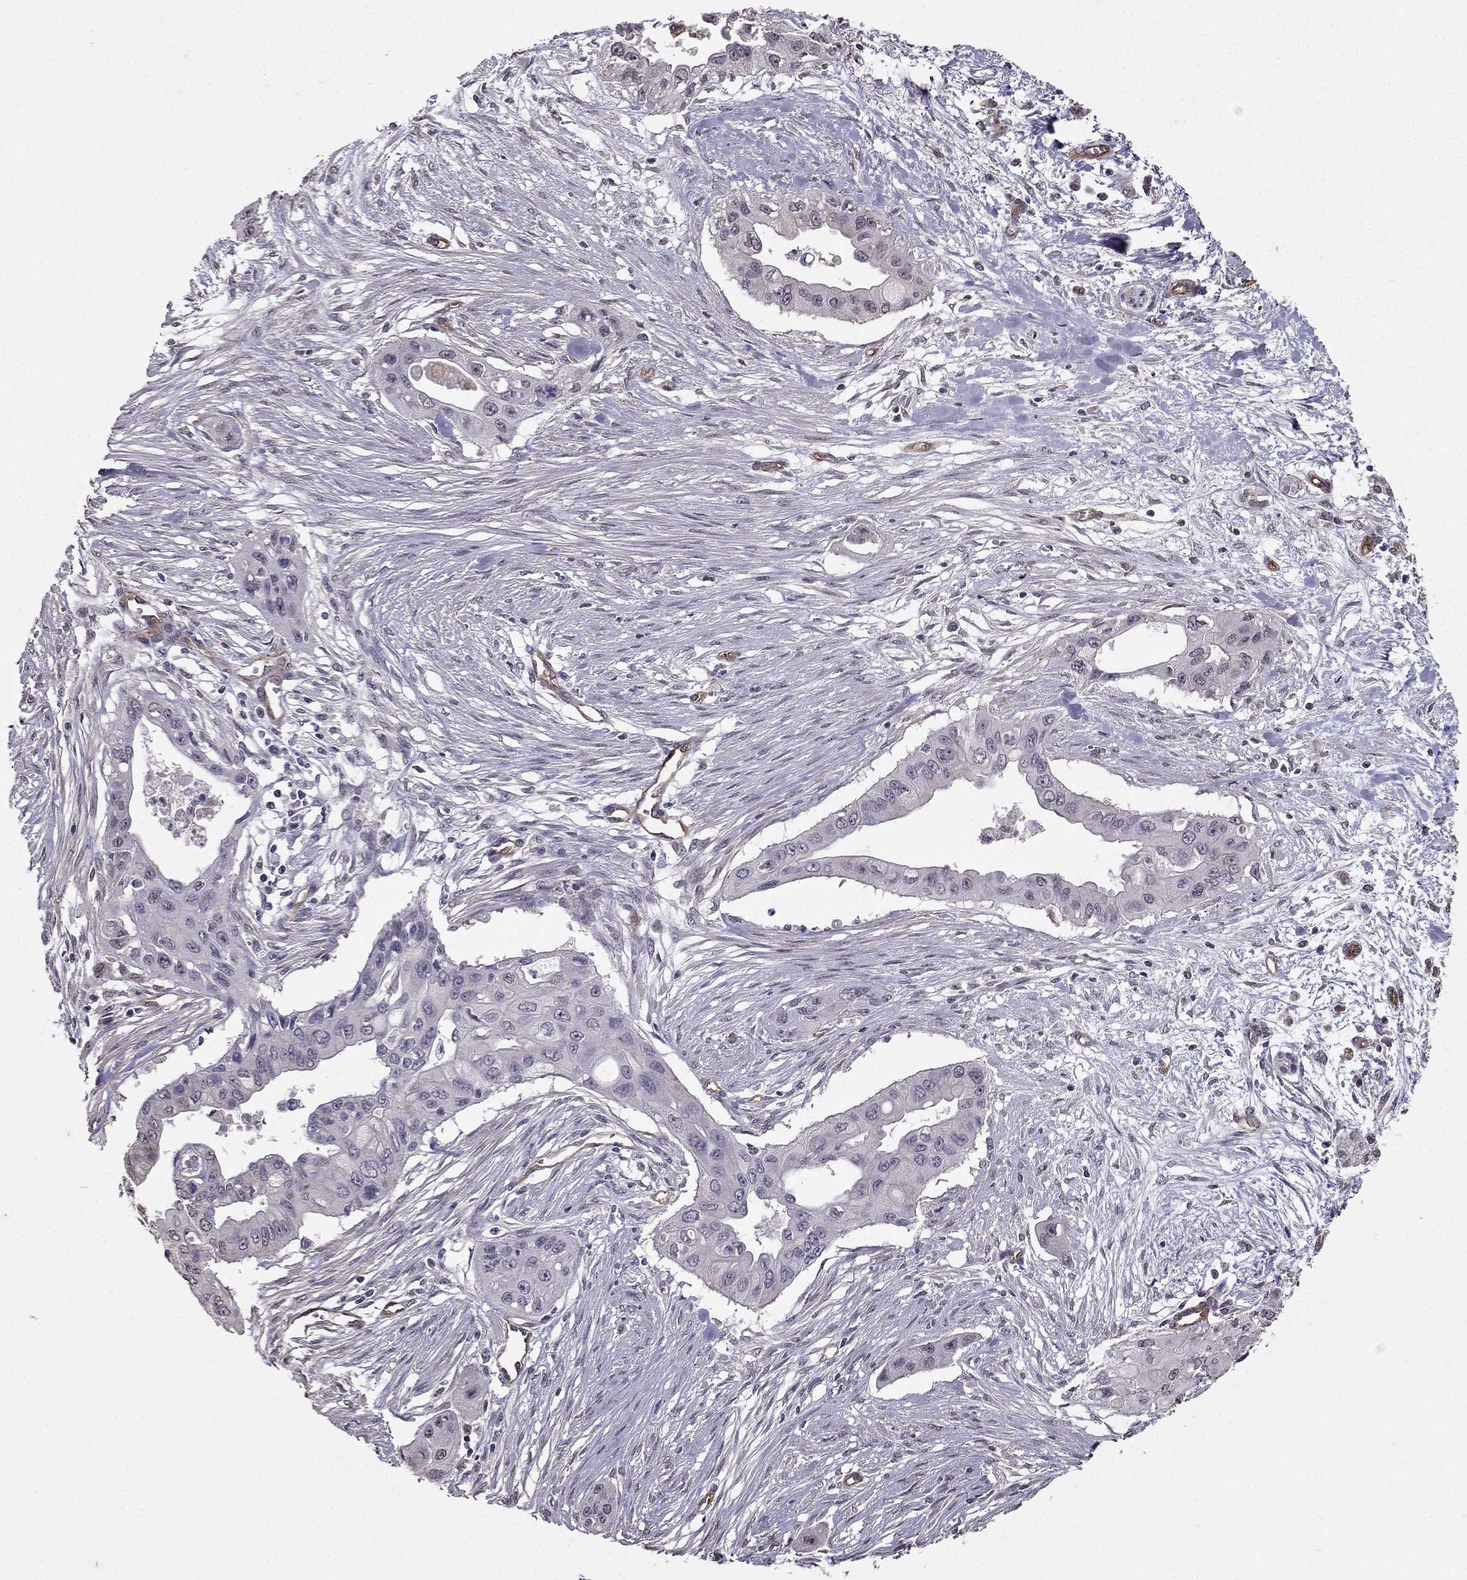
{"staining": {"intensity": "negative", "quantity": "none", "location": "none"}, "tissue": "pancreatic cancer", "cell_type": "Tumor cells", "image_type": "cancer", "snomed": [{"axis": "morphology", "description": "Adenocarcinoma, NOS"}, {"axis": "topography", "description": "Pancreas"}], "caption": "A high-resolution histopathology image shows immunohistochemistry (IHC) staining of pancreatic cancer (adenocarcinoma), which demonstrates no significant staining in tumor cells.", "gene": "RASIP1", "patient": {"sex": "male", "age": 60}}